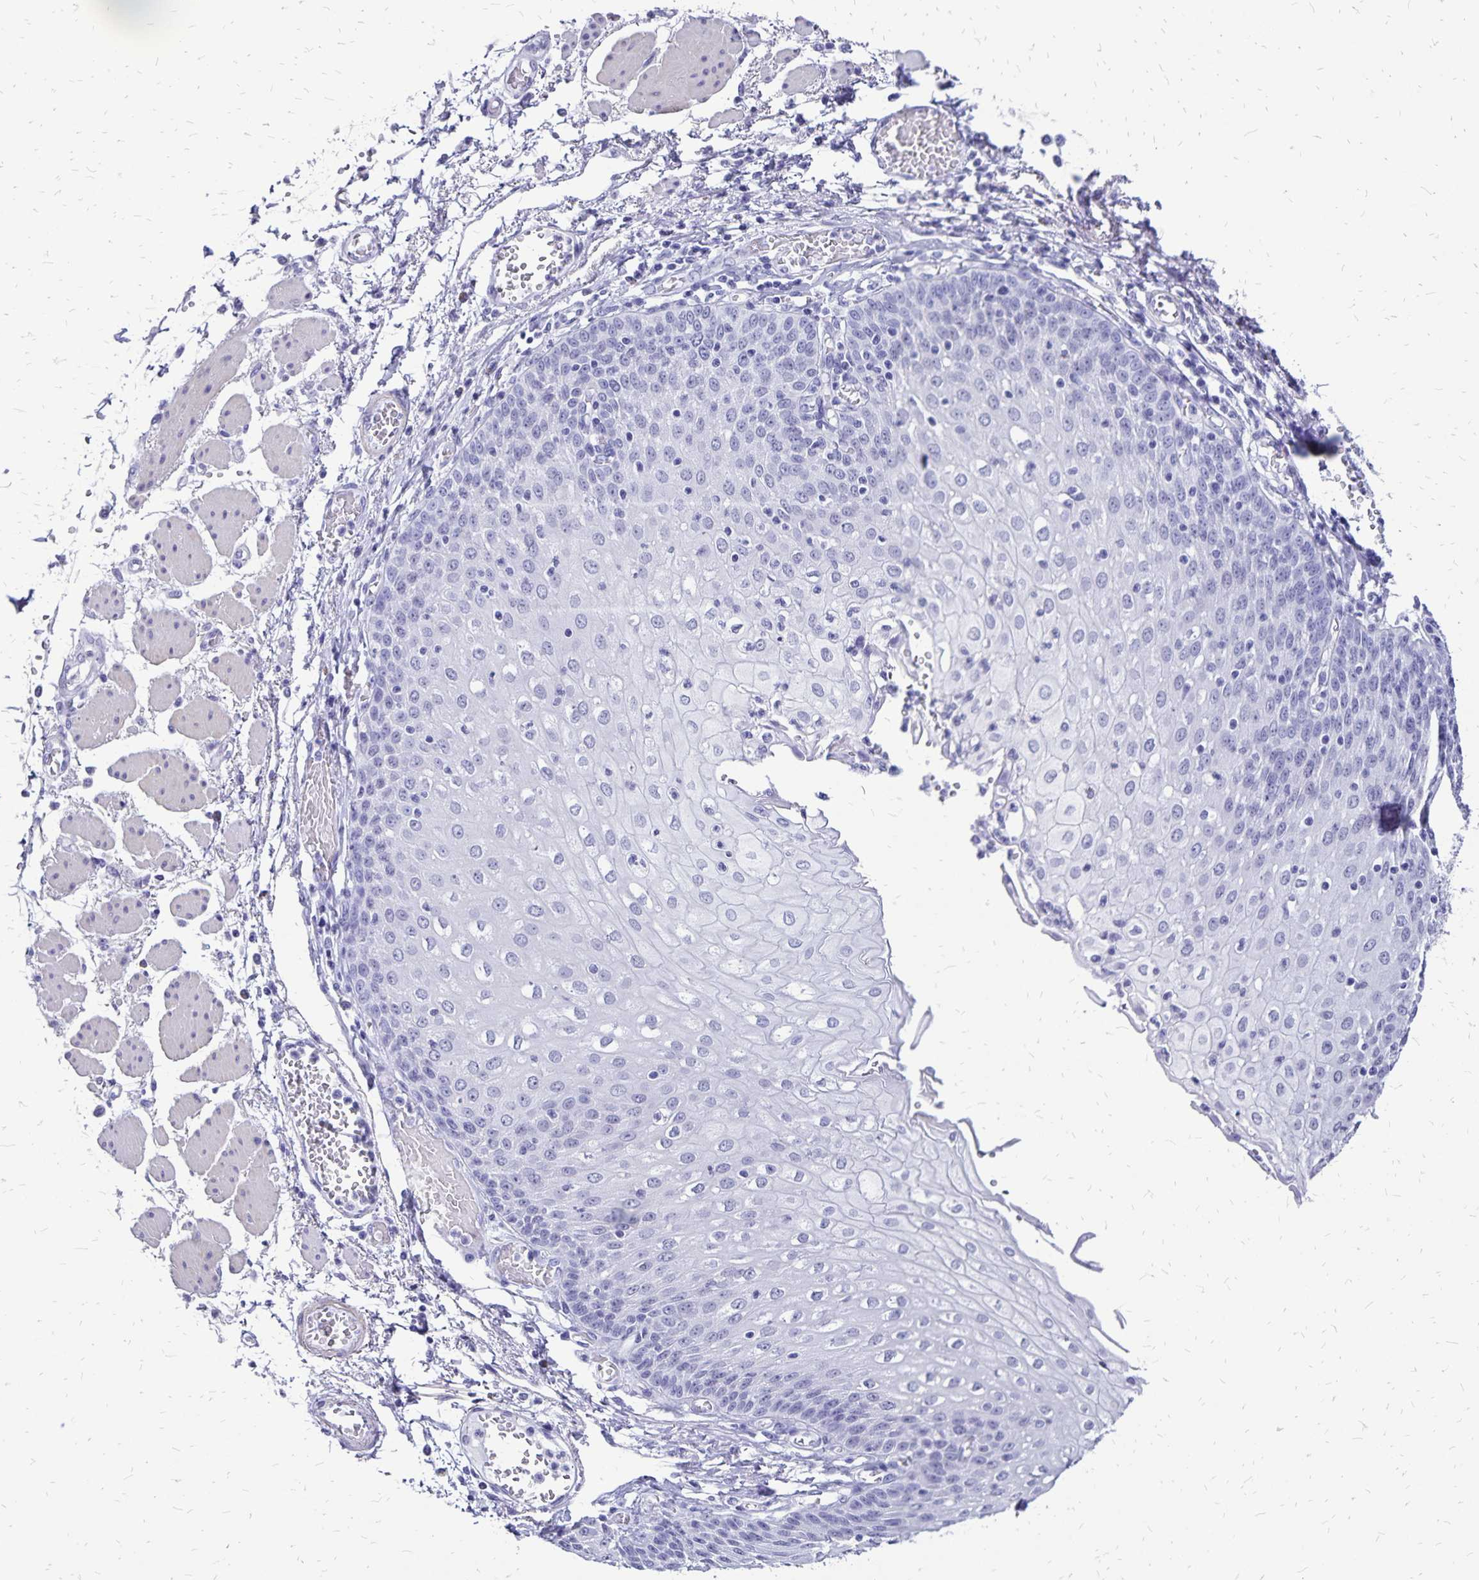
{"staining": {"intensity": "negative", "quantity": "none", "location": "none"}, "tissue": "esophagus", "cell_type": "Squamous epithelial cells", "image_type": "normal", "snomed": [{"axis": "morphology", "description": "Normal tissue, NOS"}, {"axis": "morphology", "description": "Adenocarcinoma, NOS"}, {"axis": "topography", "description": "Esophagus"}], "caption": "Immunohistochemistry of unremarkable human esophagus displays no expression in squamous epithelial cells.", "gene": "HMGB3", "patient": {"sex": "male", "age": 81}}